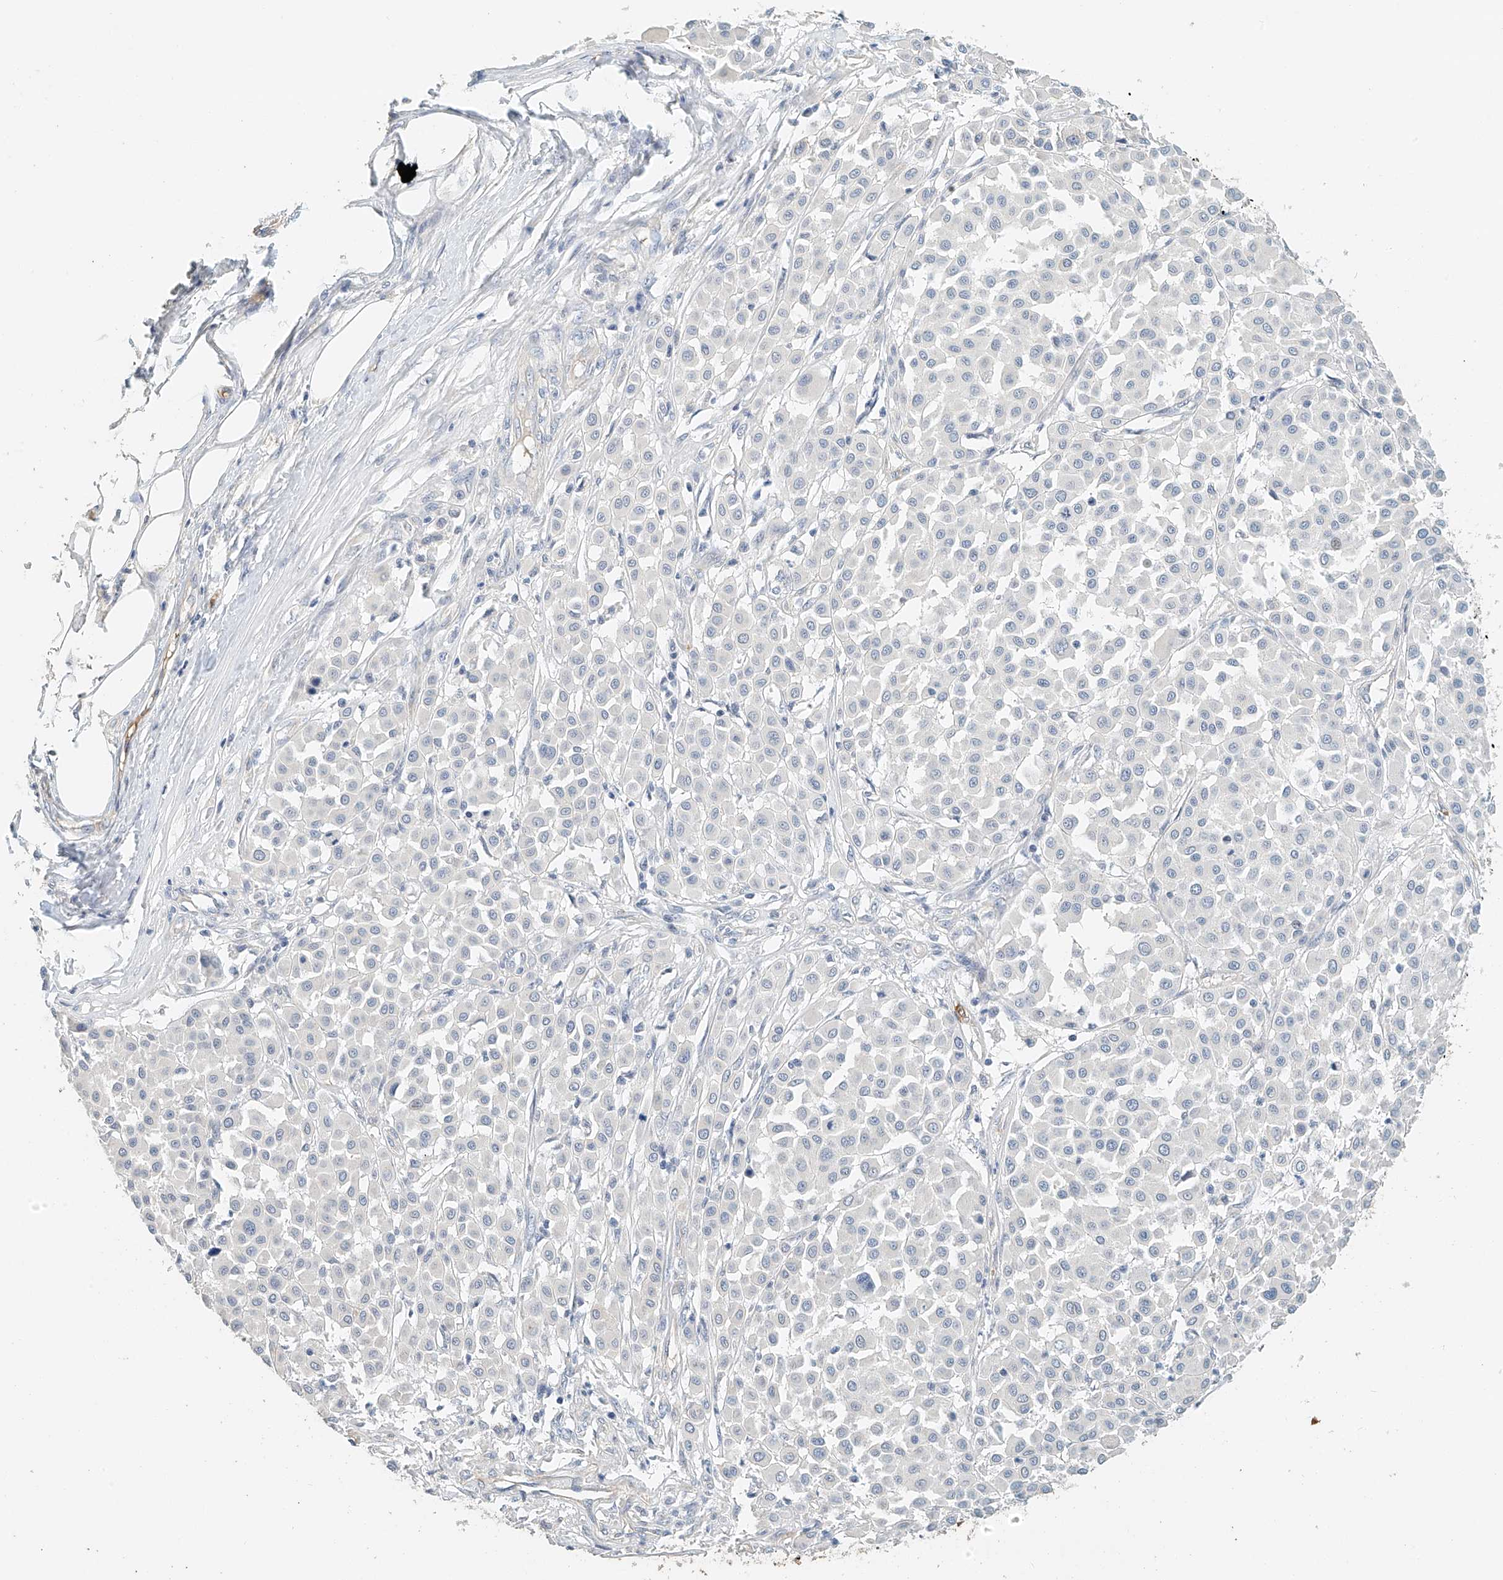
{"staining": {"intensity": "negative", "quantity": "none", "location": "none"}, "tissue": "melanoma", "cell_type": "Tumor cells", "image_type": "cancer", "snomed": [{"axis": "morphology", "description": "Malignant melanoma, Metastatic site"}, {"axis": "topography", "description": "Soft tissue"}], "caption": "IHC micrograph of melanoma stained for a protein (brown), which exhibits no expression in tumor cells. (Stains: DAB (3,3'-diaminobenzidine) IHC with hematoxylin counter stain, Microscopy: brightfield microscopy at high magnification).", "gene": "RCAN3", "patient": {"sex": "male", "age": 41}}